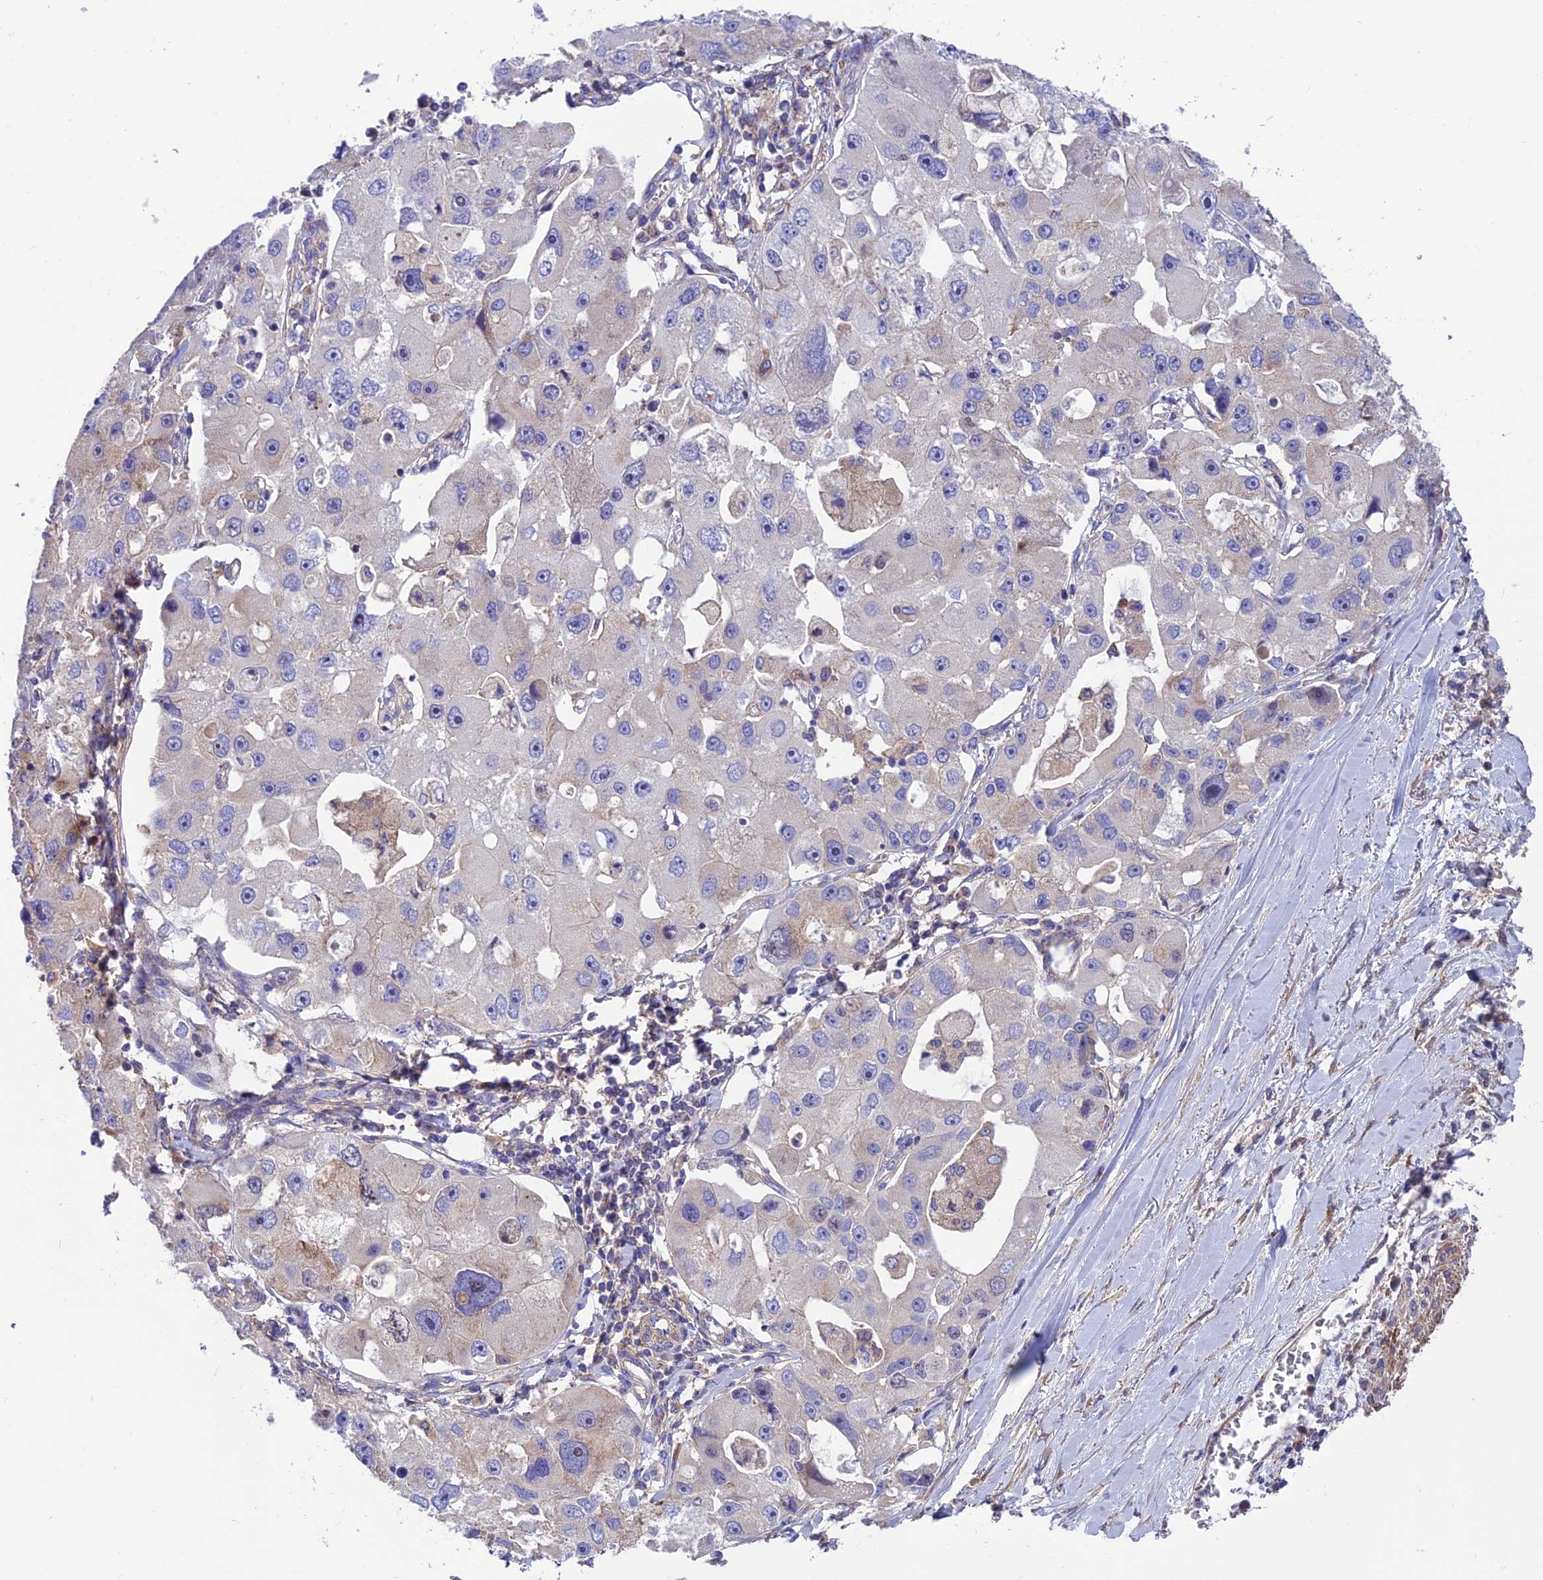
{"staining": {"intensity": "weak", "quantity": "<25%", "location": "cytoplasmic/membranous"}, "tissue": "lung cancer", "cell_type": "Tumor cells", "image_type": "cancer", "snomed": [{"axis": "morphology", "description": "Adenocarcinoma, NOS"}, {"axis": "topography", "description": "Lung"}], "caption": "Lung cancer (adenocarcinoma) stained for a protein using IHC shows no positivity tumor cells.", "gene": "VPS16", "patient": {"sex": "female", "age": 54}}